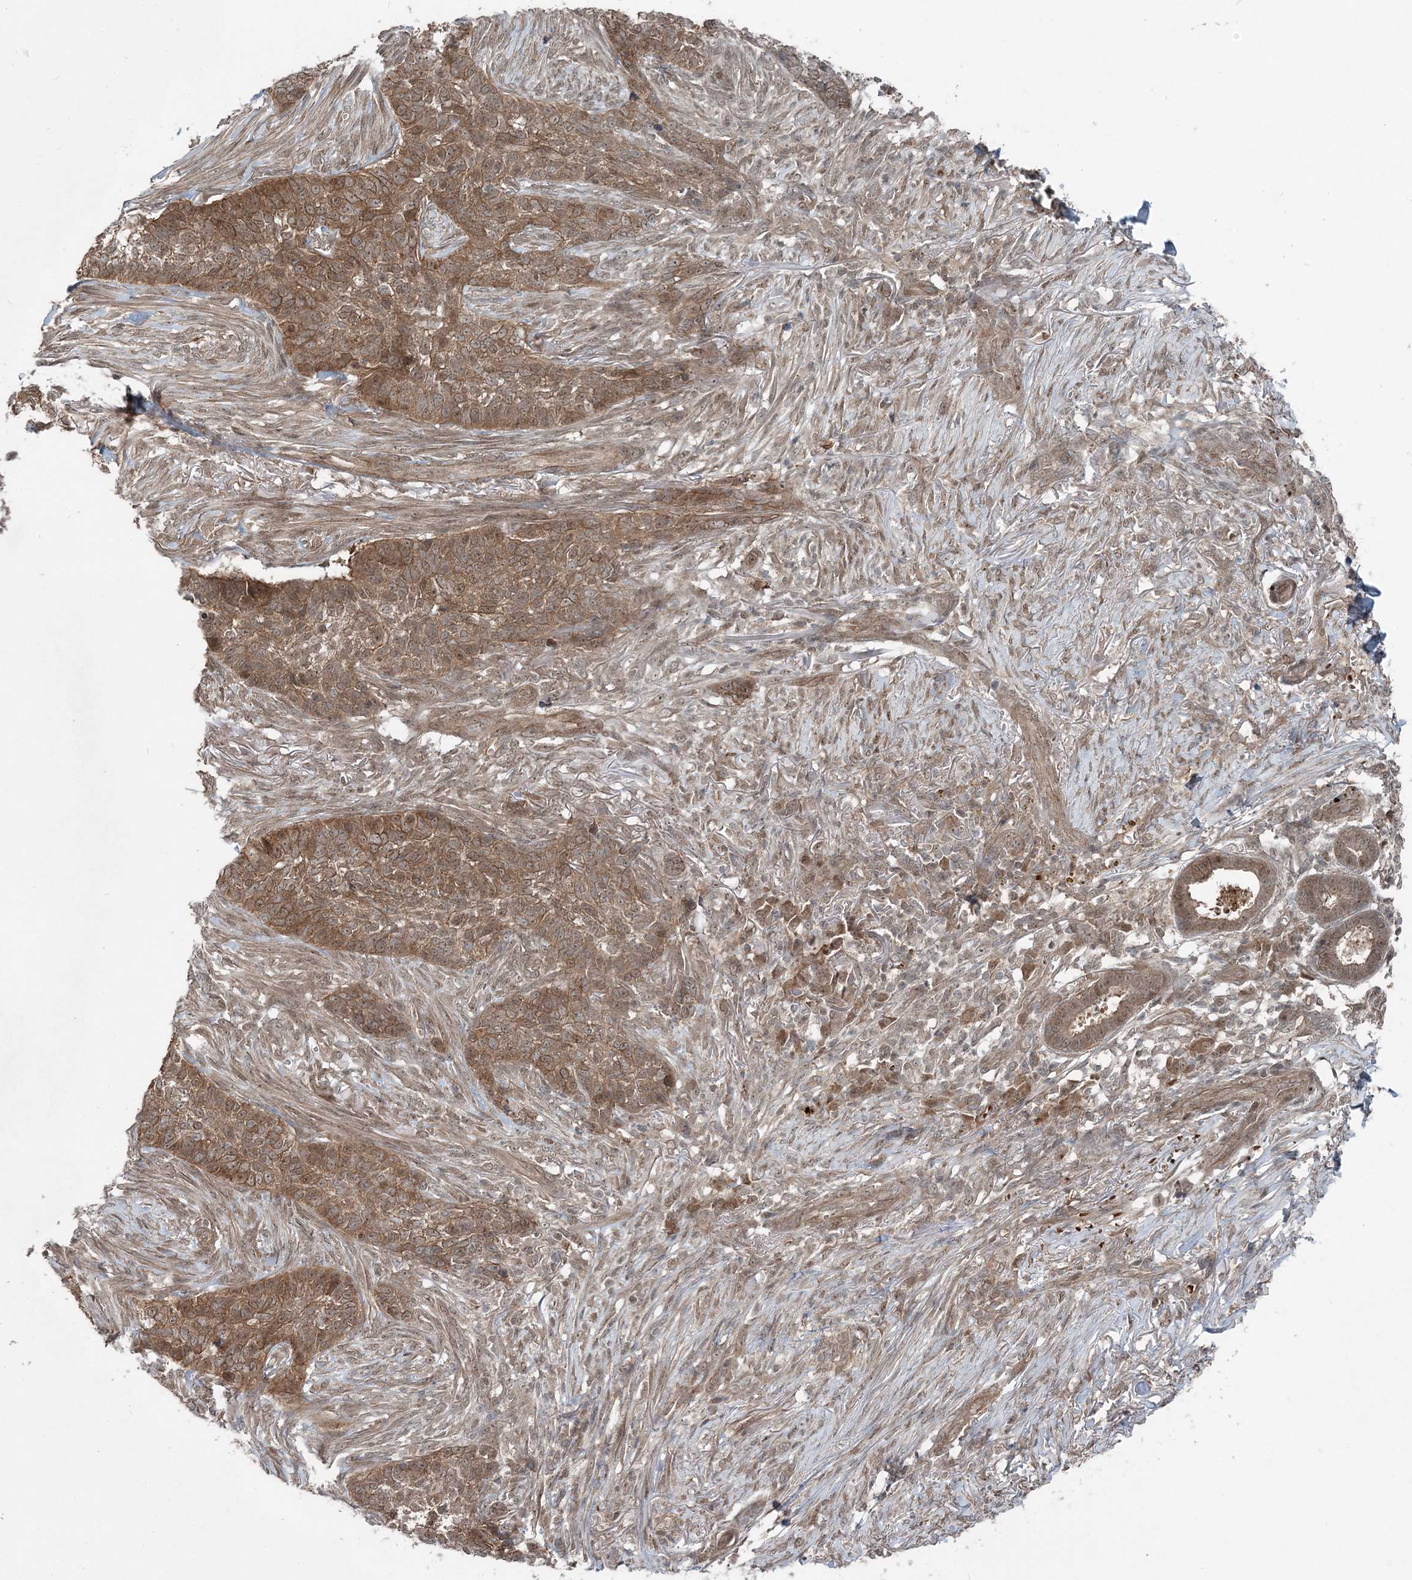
{"staining": {"intensity": "moderate", "quantity": ">75%", "location": "cytoplasmic/membranous,nuclear"}, "tissue": "skin cancer", "cell_type": "Tumor cells", "image_type": "cancer", "snomed": [{"axis": "morphology", "description": "Basal cell carcinoma"}, {"axis": "topography", "description": "Skin"}], "caption": "Moderate cytoplasmic/membranous and nuclear positivity for a protein is identified in approximately >75% of tumor cells of skin basal cell carcinoma using immunohistochemistry (IHC).", "gene": "FBXL17", "patient": {"sex": "male", "age": 85}}